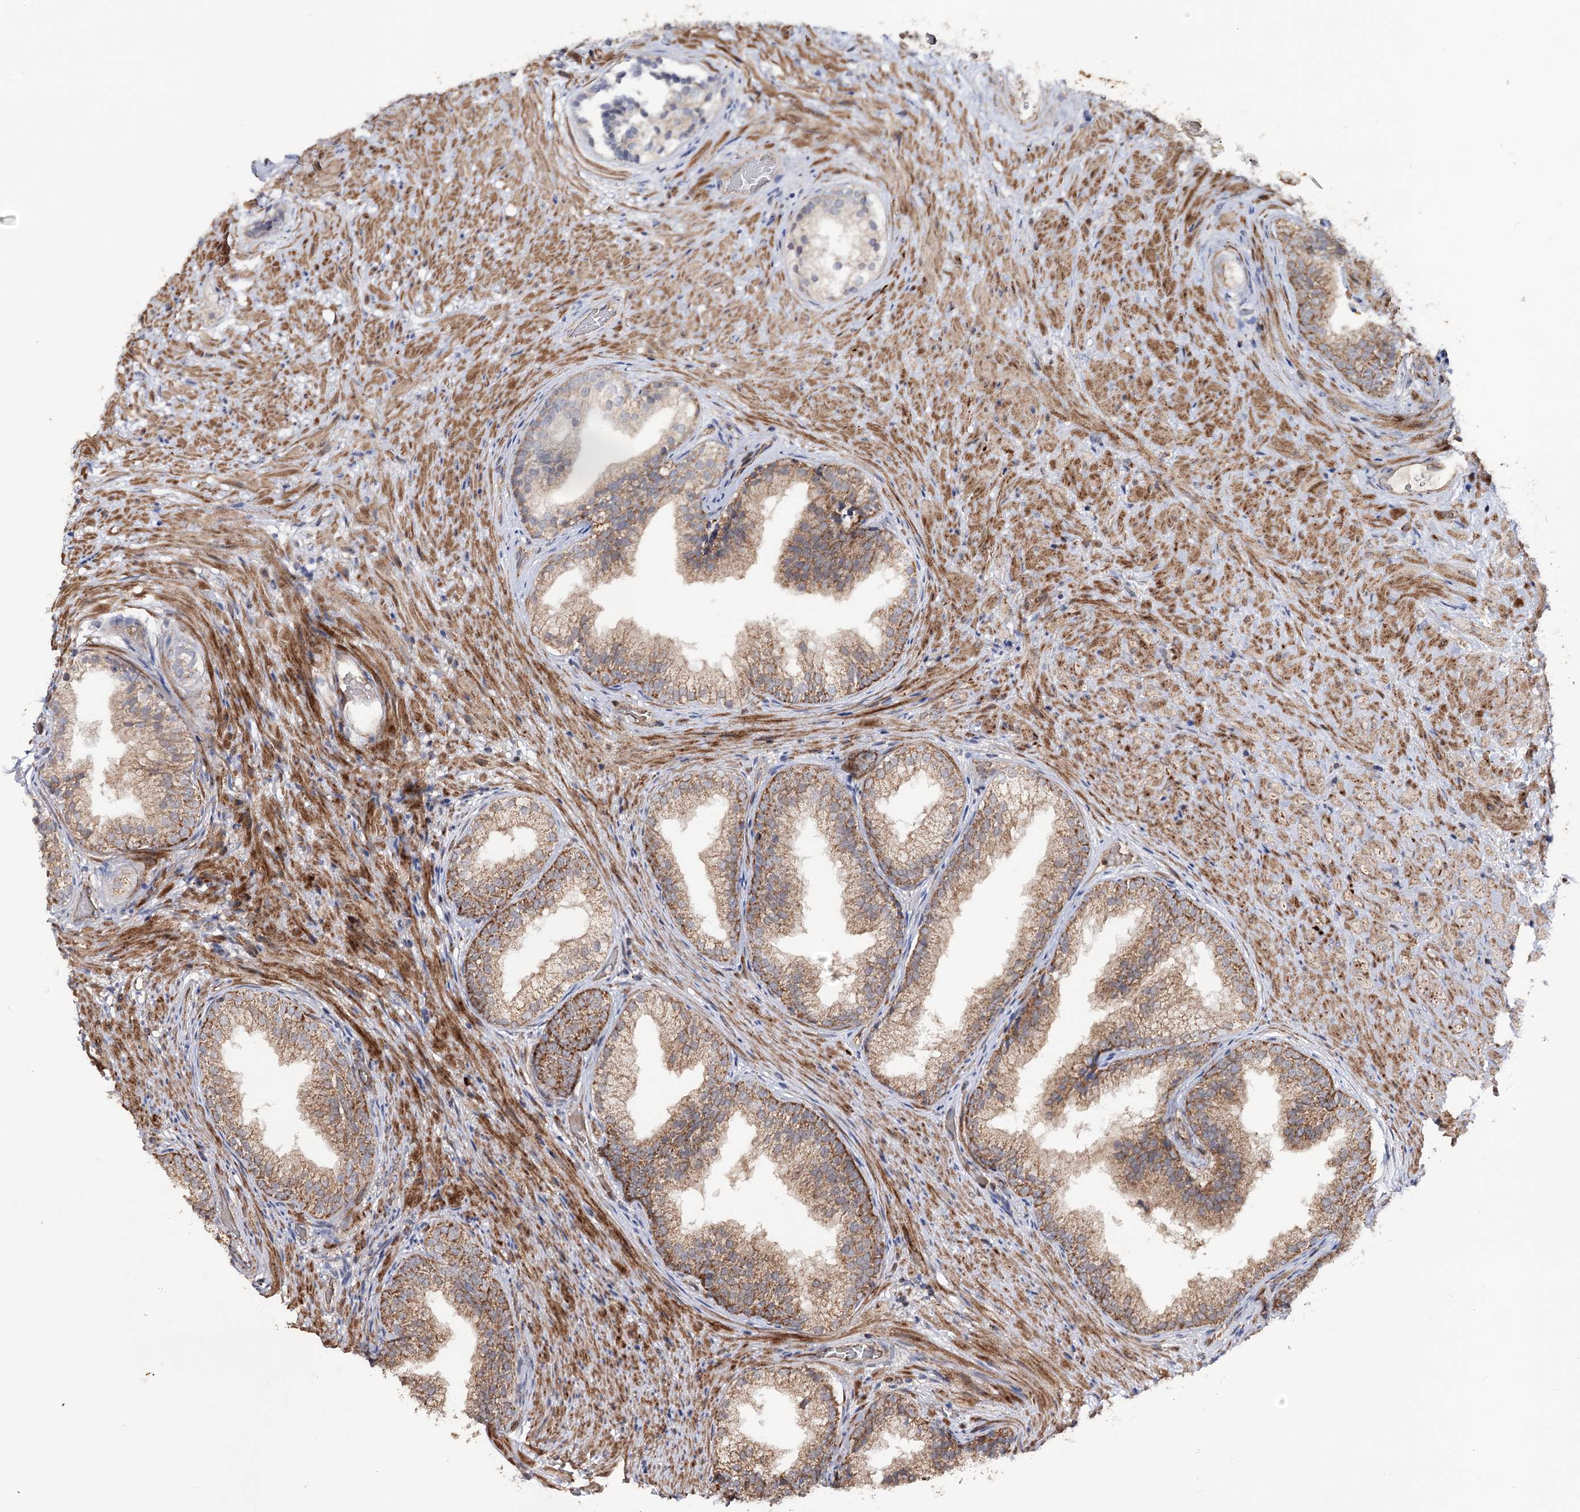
{"staining": {"intensity": "moderate", "quantity": ">75%", "location": "cytoplasmic/membranous"}, "tissue": "prostate", "cell_type": "Glandular cells", "image_type": "normal", "snomed": [{"axis": "morphology", "description": "Normal tissue, NOS"}, {"axis": "topography", "description": "Prostate"}], "caption": "Immunohistochemical staining of normal human prostate reveals >75% levels of moderate cytoplasmic/membranous protein staining in approximately >75% of glandular cells.", "gene": "MINDY3", "patient": {"sex": "male", "age": 76}}